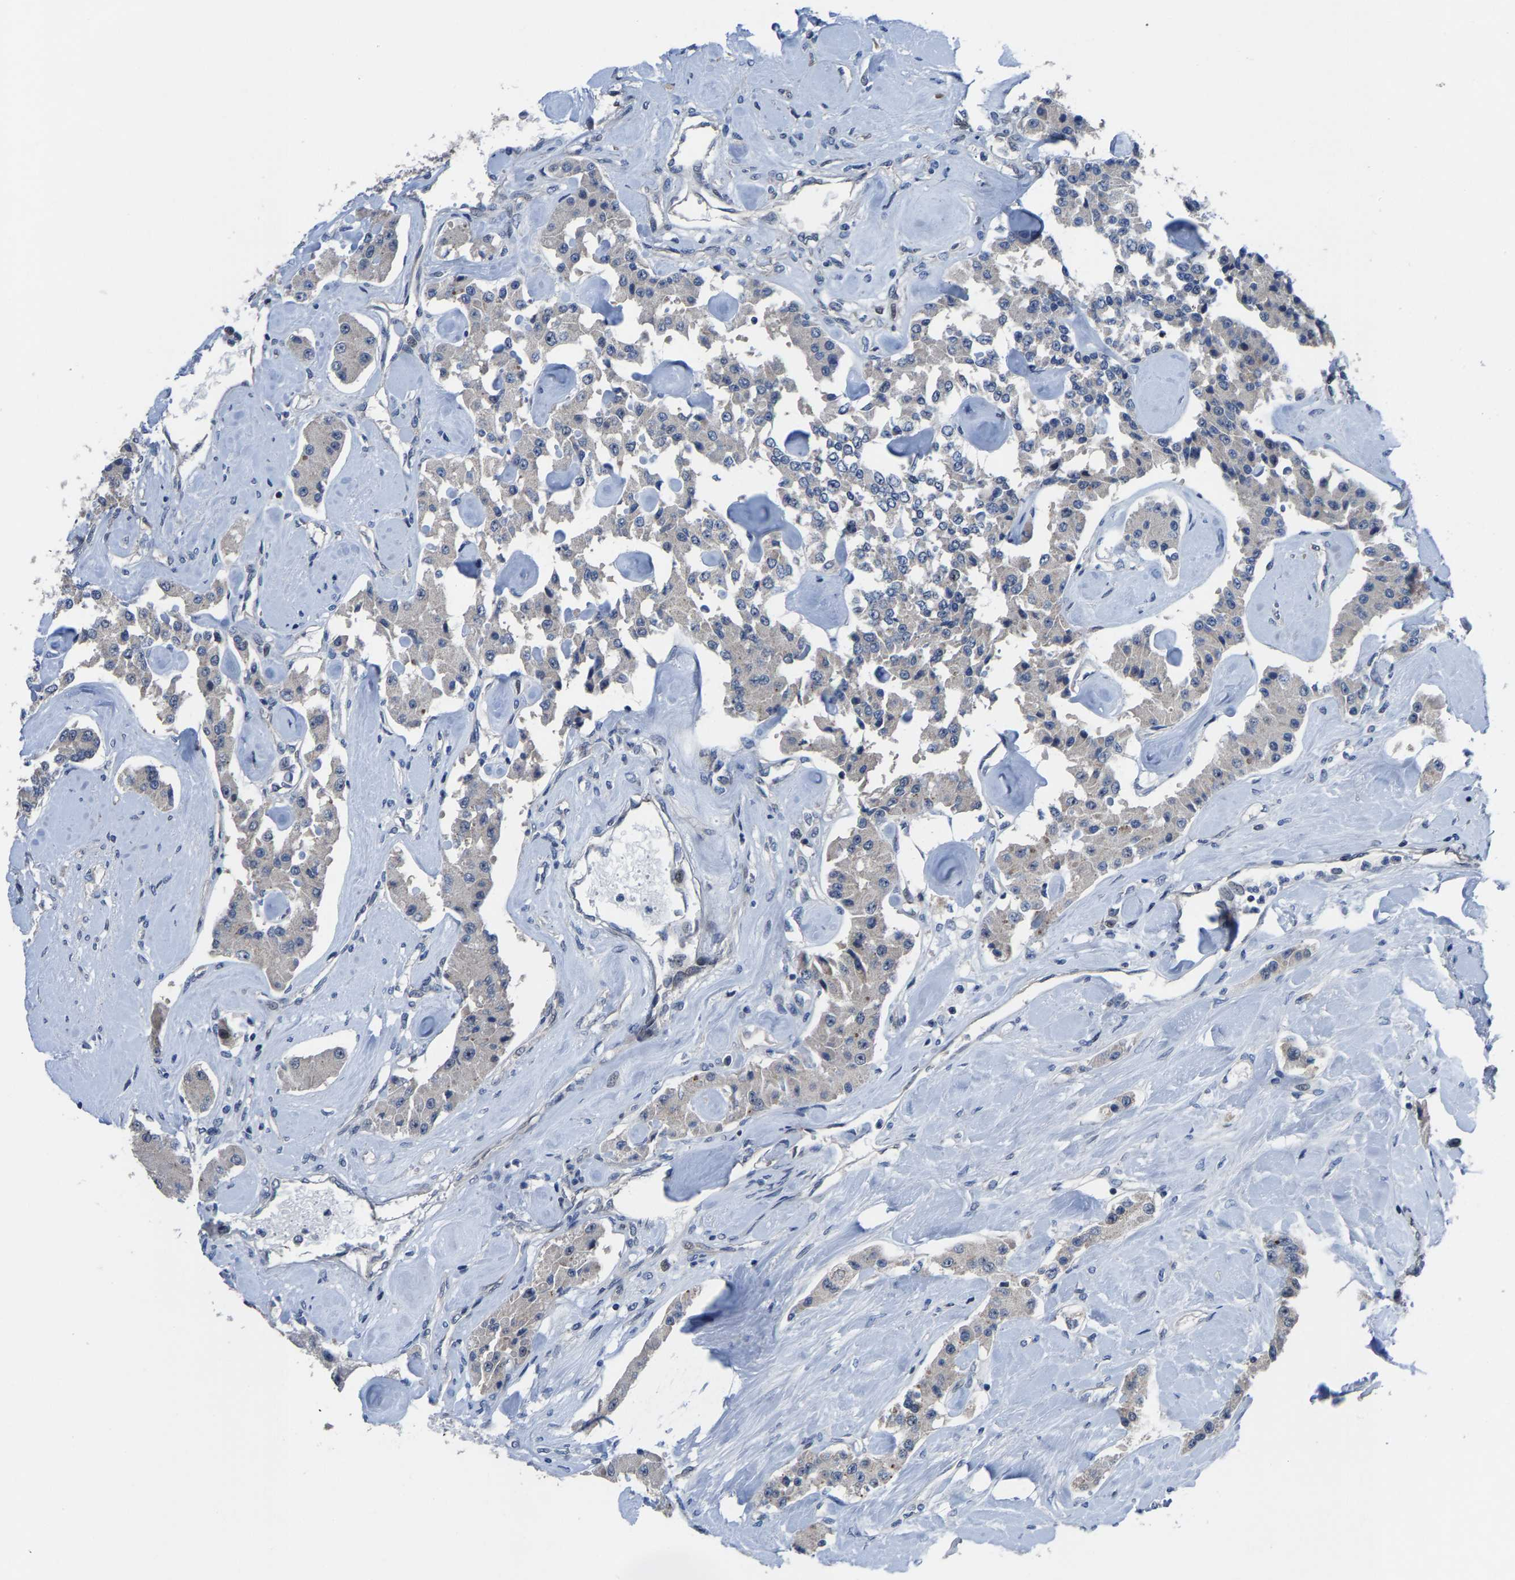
{"staining": {"intensity": "negative", "quantity": "none", "location": "none"}, "tissue": "carcinoid", "cell_type": "Tumor cells", "image_type": "cancer", "snomed": [{"axis": "morphology", "description": "Carcinoid, malignant, NOS"}, {"axis": "topography", "description": "Pancreas"}], "caption": "Tumor cells show no significant staining in carcinoid. Nuclei are stained in blue.", "gene": "HAUS6", "patient": {"sex": "male", "age": 41}}